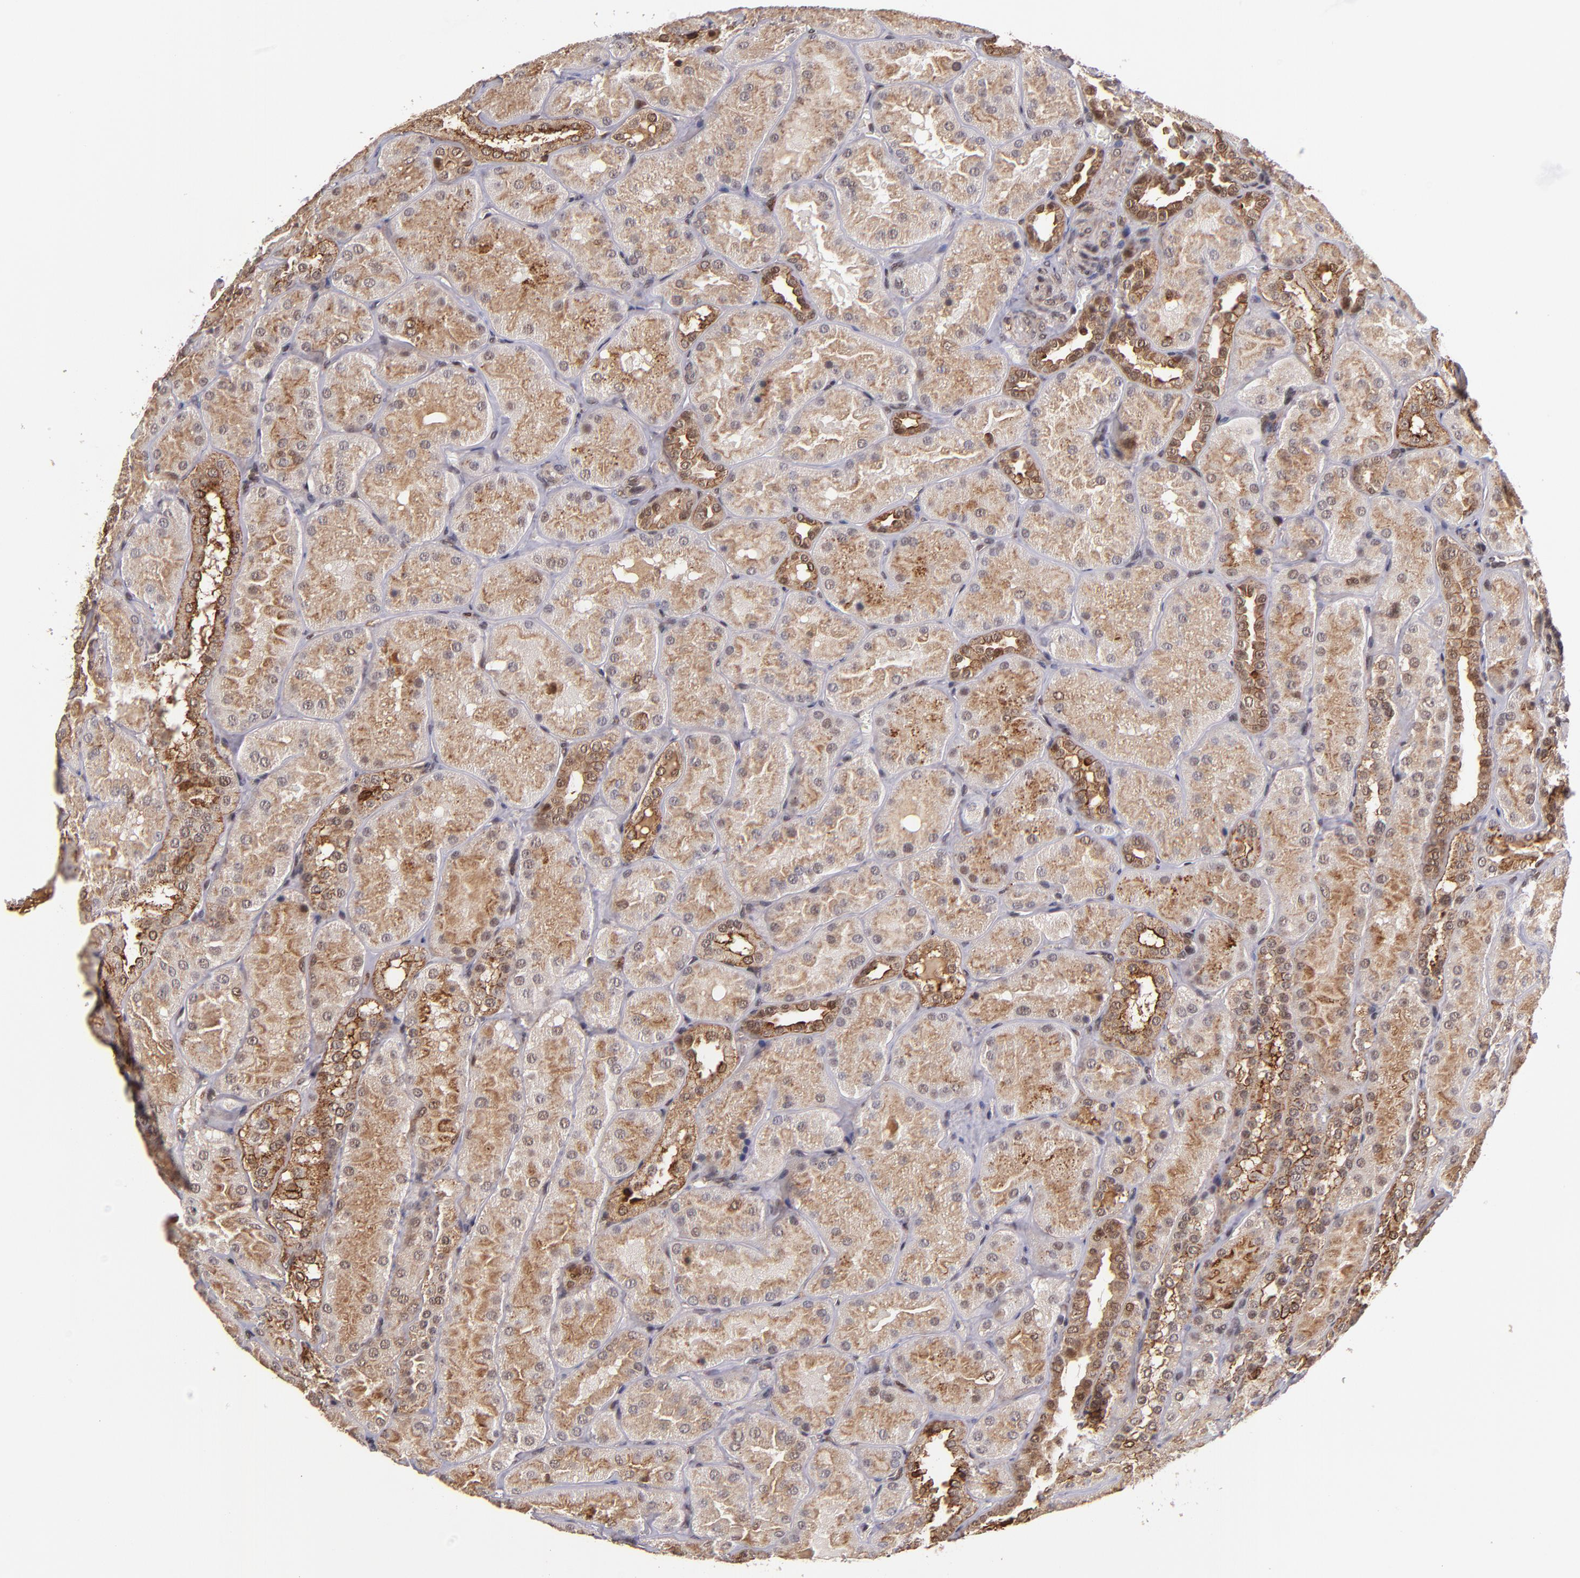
{"staining": {"intensity": "moderate", "quantity": "25%-75%", "location": "nuclear"}, "tissue": "kidney", "cell_type": "Cells in glomeruli", "image_type": "normal", "snomed": [{"axis": "morphology", "description": "Normal tissue, NOS"}, {"axis": "topography", "description": "Kidney"}], "caption": "High-power microscopy captured an IHC micrograph of unremarkable kidney, revealing moderate nuclear staining in about 25%-75% of cells in glomeruli.", "gene": "EP300", "patient": {"sex": "male", "age": 28}}